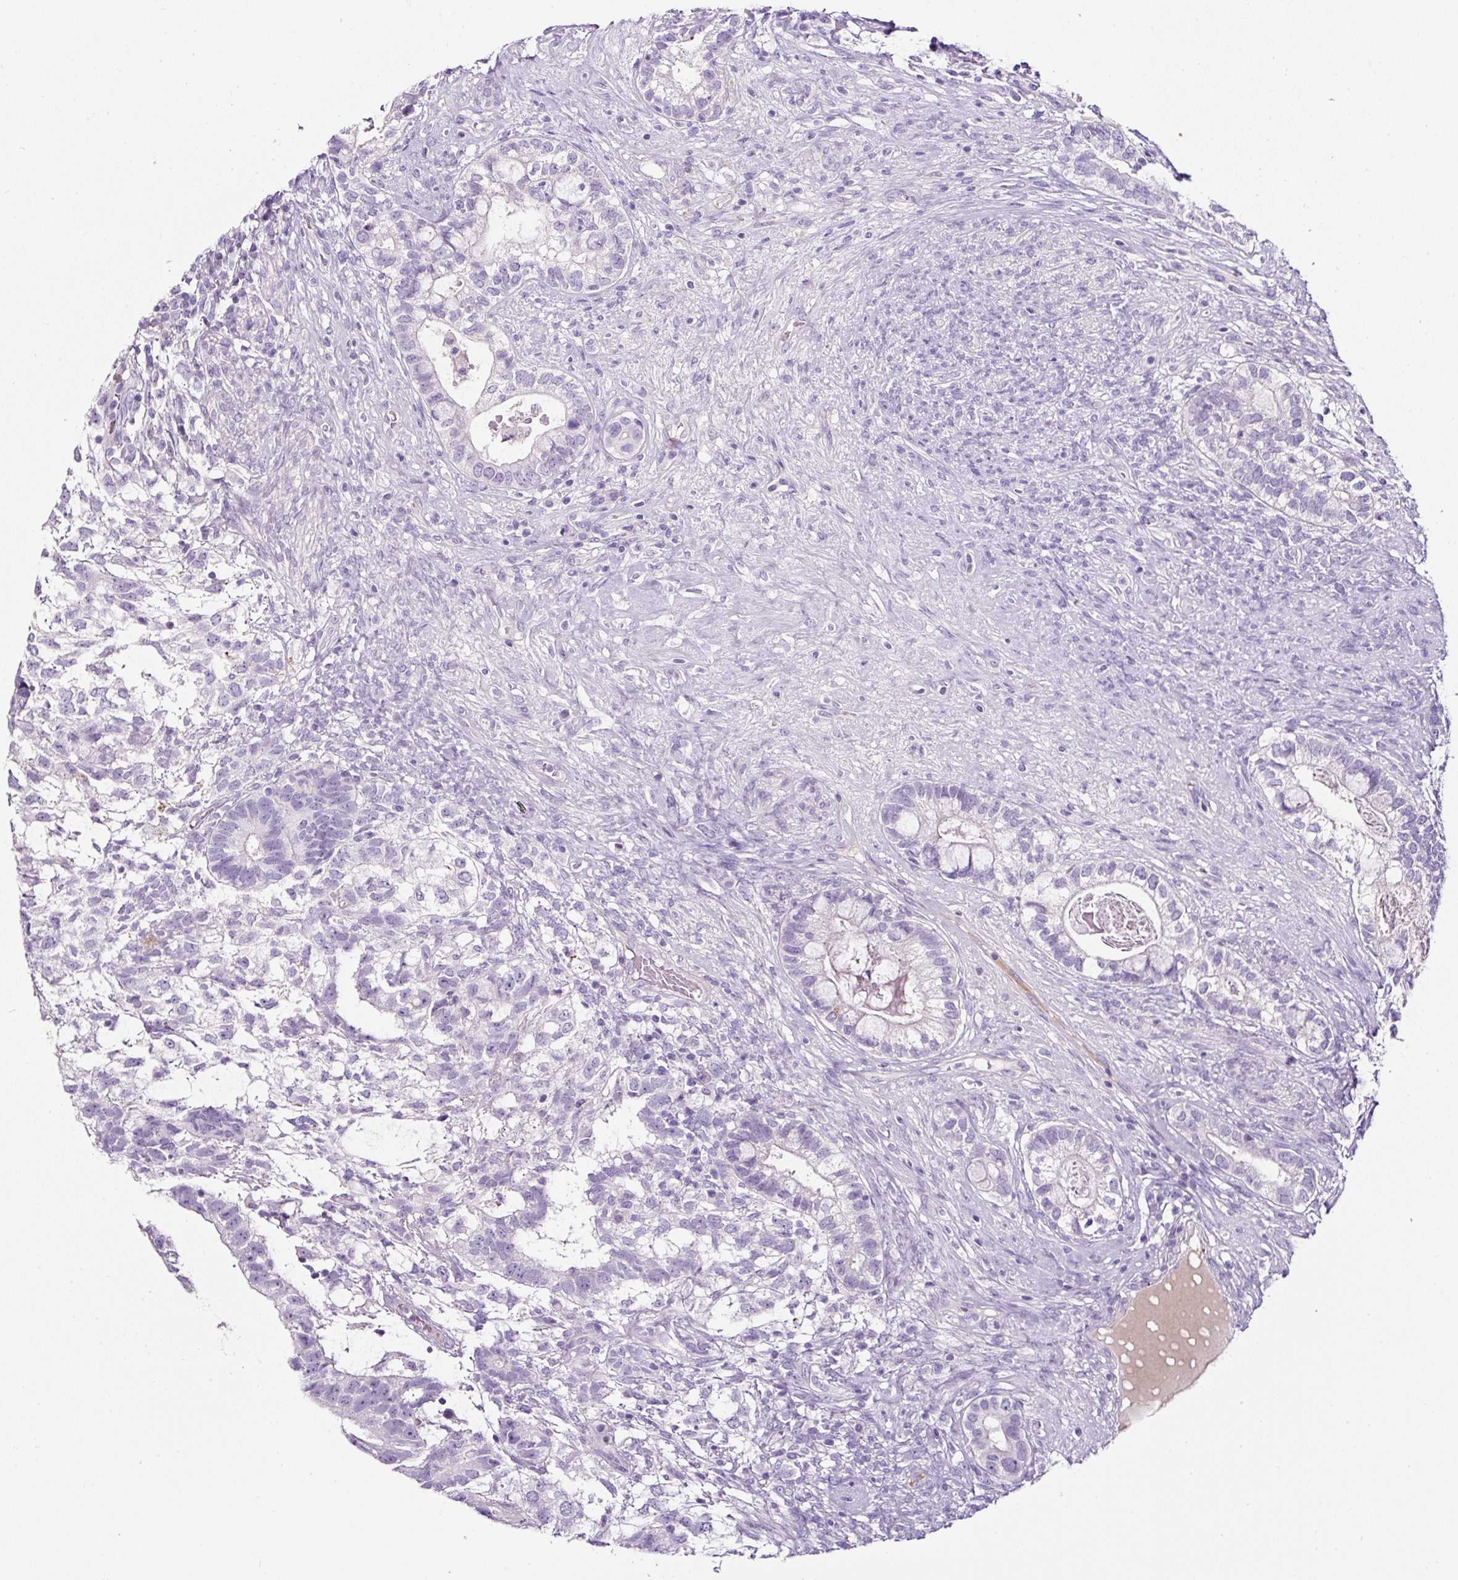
{"staining": {"intensity": "negative", "quantity": "none", "location": "none"}, "tissue": "testis cancer", "cell_type": "Tumor cells", "image_type": "cancer", "snomed": [{"axis": "morphology", "description": "Seminoma, NOS"}, {"axis": "morphology", "description": "Carcinoma, Embryonal, NOS"}, {"axis": "topography", "description": "Testis"}], "caption": "A micrograph of human testis cancer (embryonal carcinoma) is negative for staining in tumor cells. (DAB immunohistochemistry (IHC) with hematoxylin counter stain).", "gene": "OR14A2", "patient": {"sex": "male", "age": 41}}